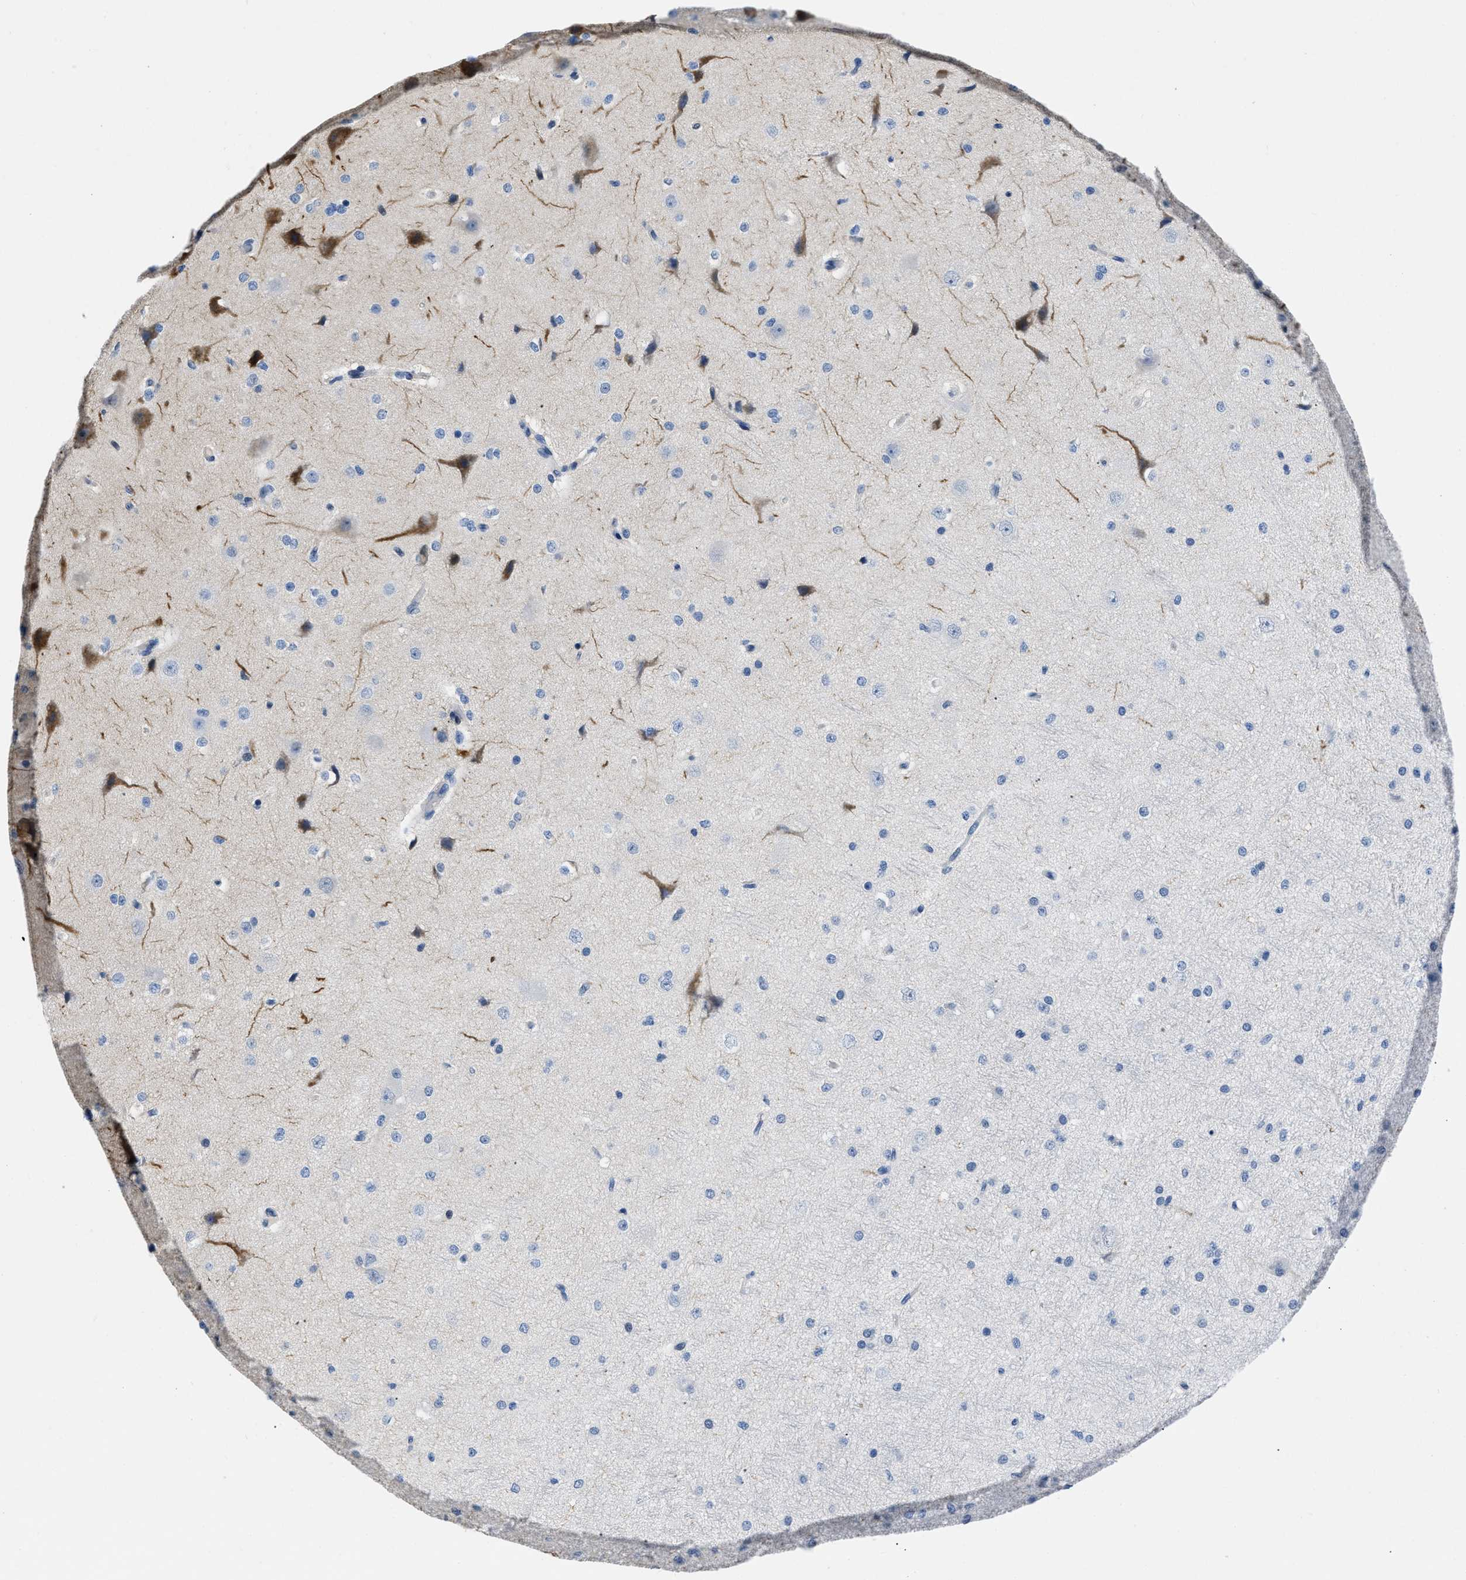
{"staining": {"intensity": "negative", "quantity": "none", "location": "none"}, "tissue": "cerebral cortex", "cell_type": "Endothelial cells", "image_type": "normal", "snomed": [{"axis": "morphology", "description": "Normal tissue, NOS"}, {"axis": "morphology", "description": "Developmental malformation"}, {"axis": "topography", "description": "Cerebral cortex"}], "caption": "Image shows no protein positivity in endothelial cells of normal cerebral cortex.", "gene": "BOLL", "patient": {"sex": "female", "age": 30}}